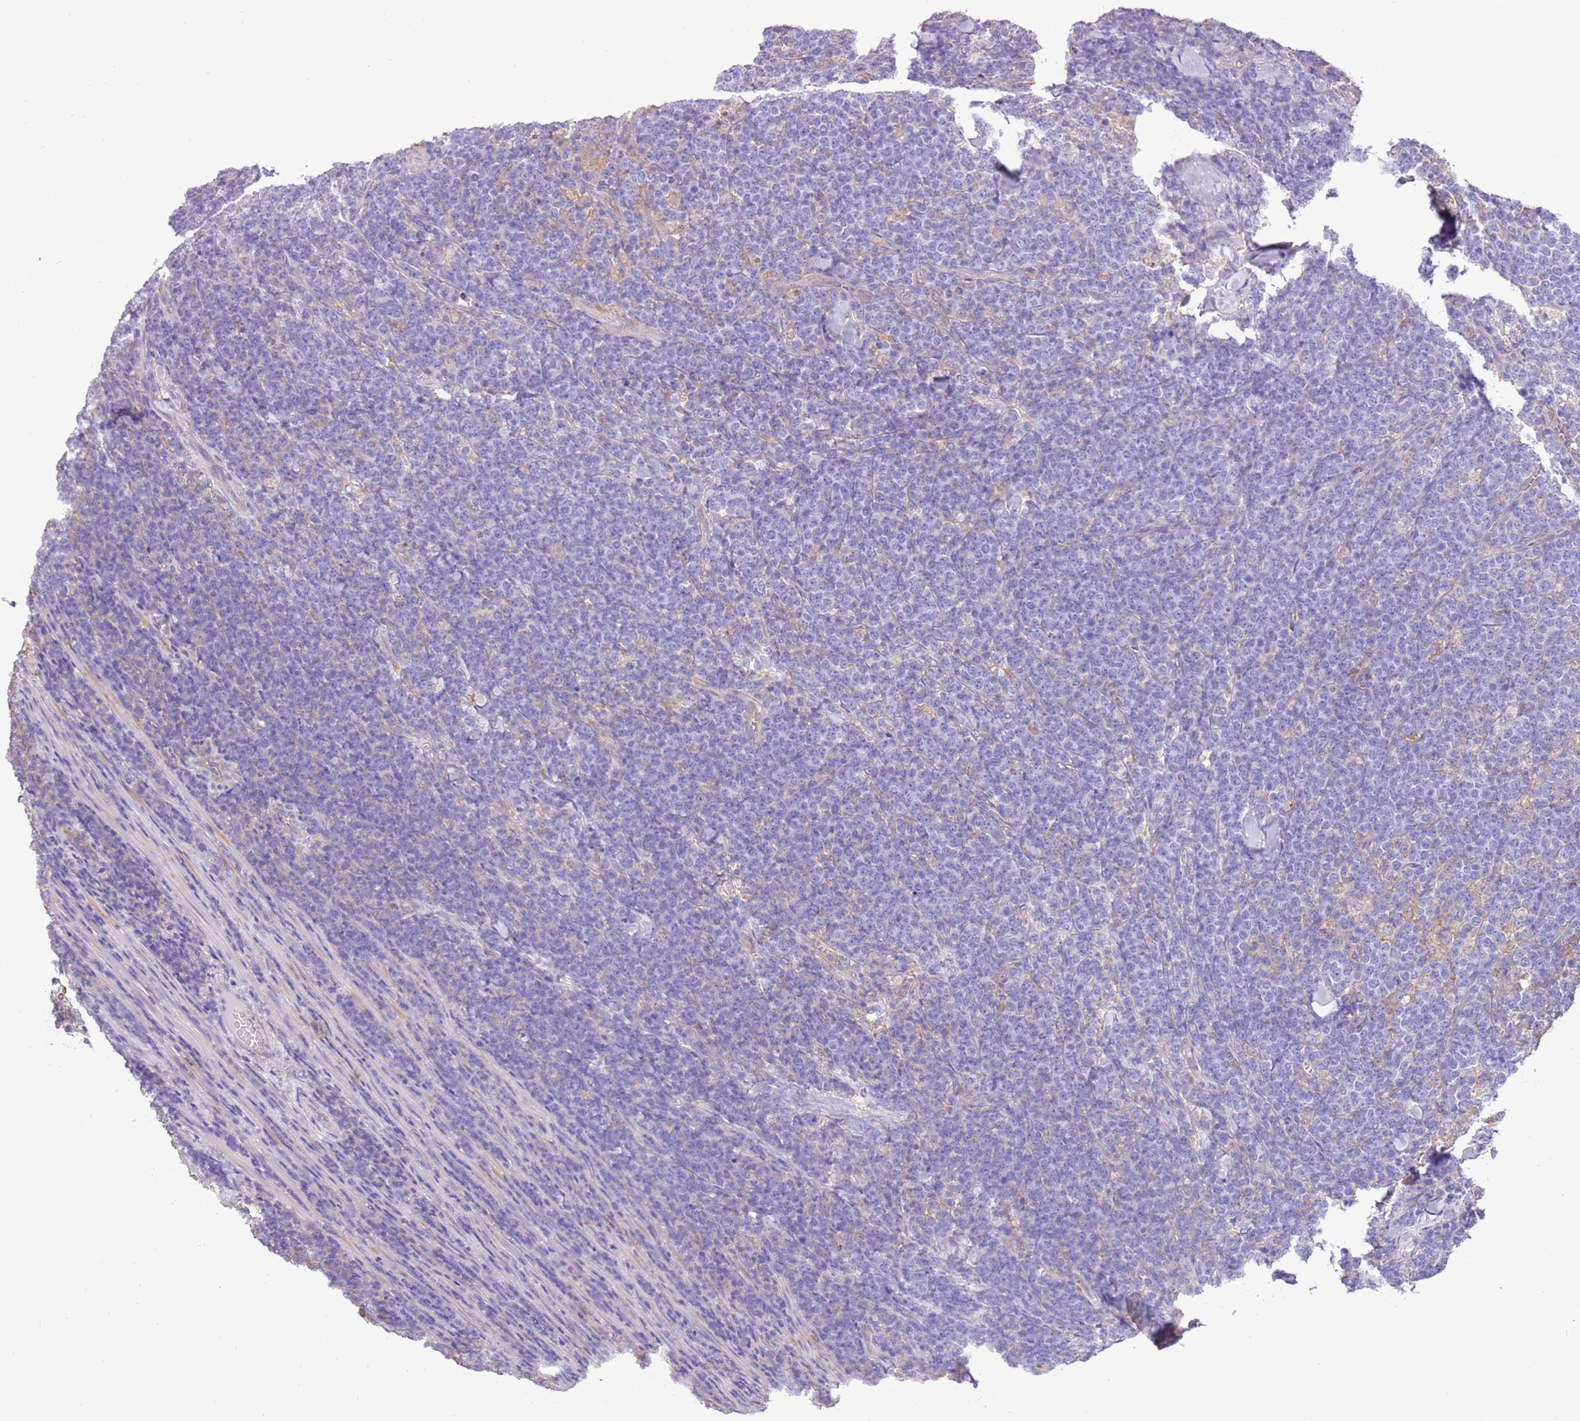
{"staining": {"intensity": "negative", "quantity": "none", "location": "none"}, "tissue": "lymphoma", "cell_type": "Tumor cells", "image_type": "cancer", "snomed": [{"axis": "morphology", "description": "Malignant lymphoma, non-Hodgkin's type, High grade"}, {"axis": "topography", "description": "Small intestine"}], "caption": "Immunohistochemistry (IHC) histopathology image of neoplastic tissue: human high-grade malignant lymphoma, non-Hodgkin's type stained with DAB (3,3'-diaminobenzidine) displays no significant protein staining in tumor cells.", "gene": "NAALADL1", "patient": {"sex": "male", "age": 8}}